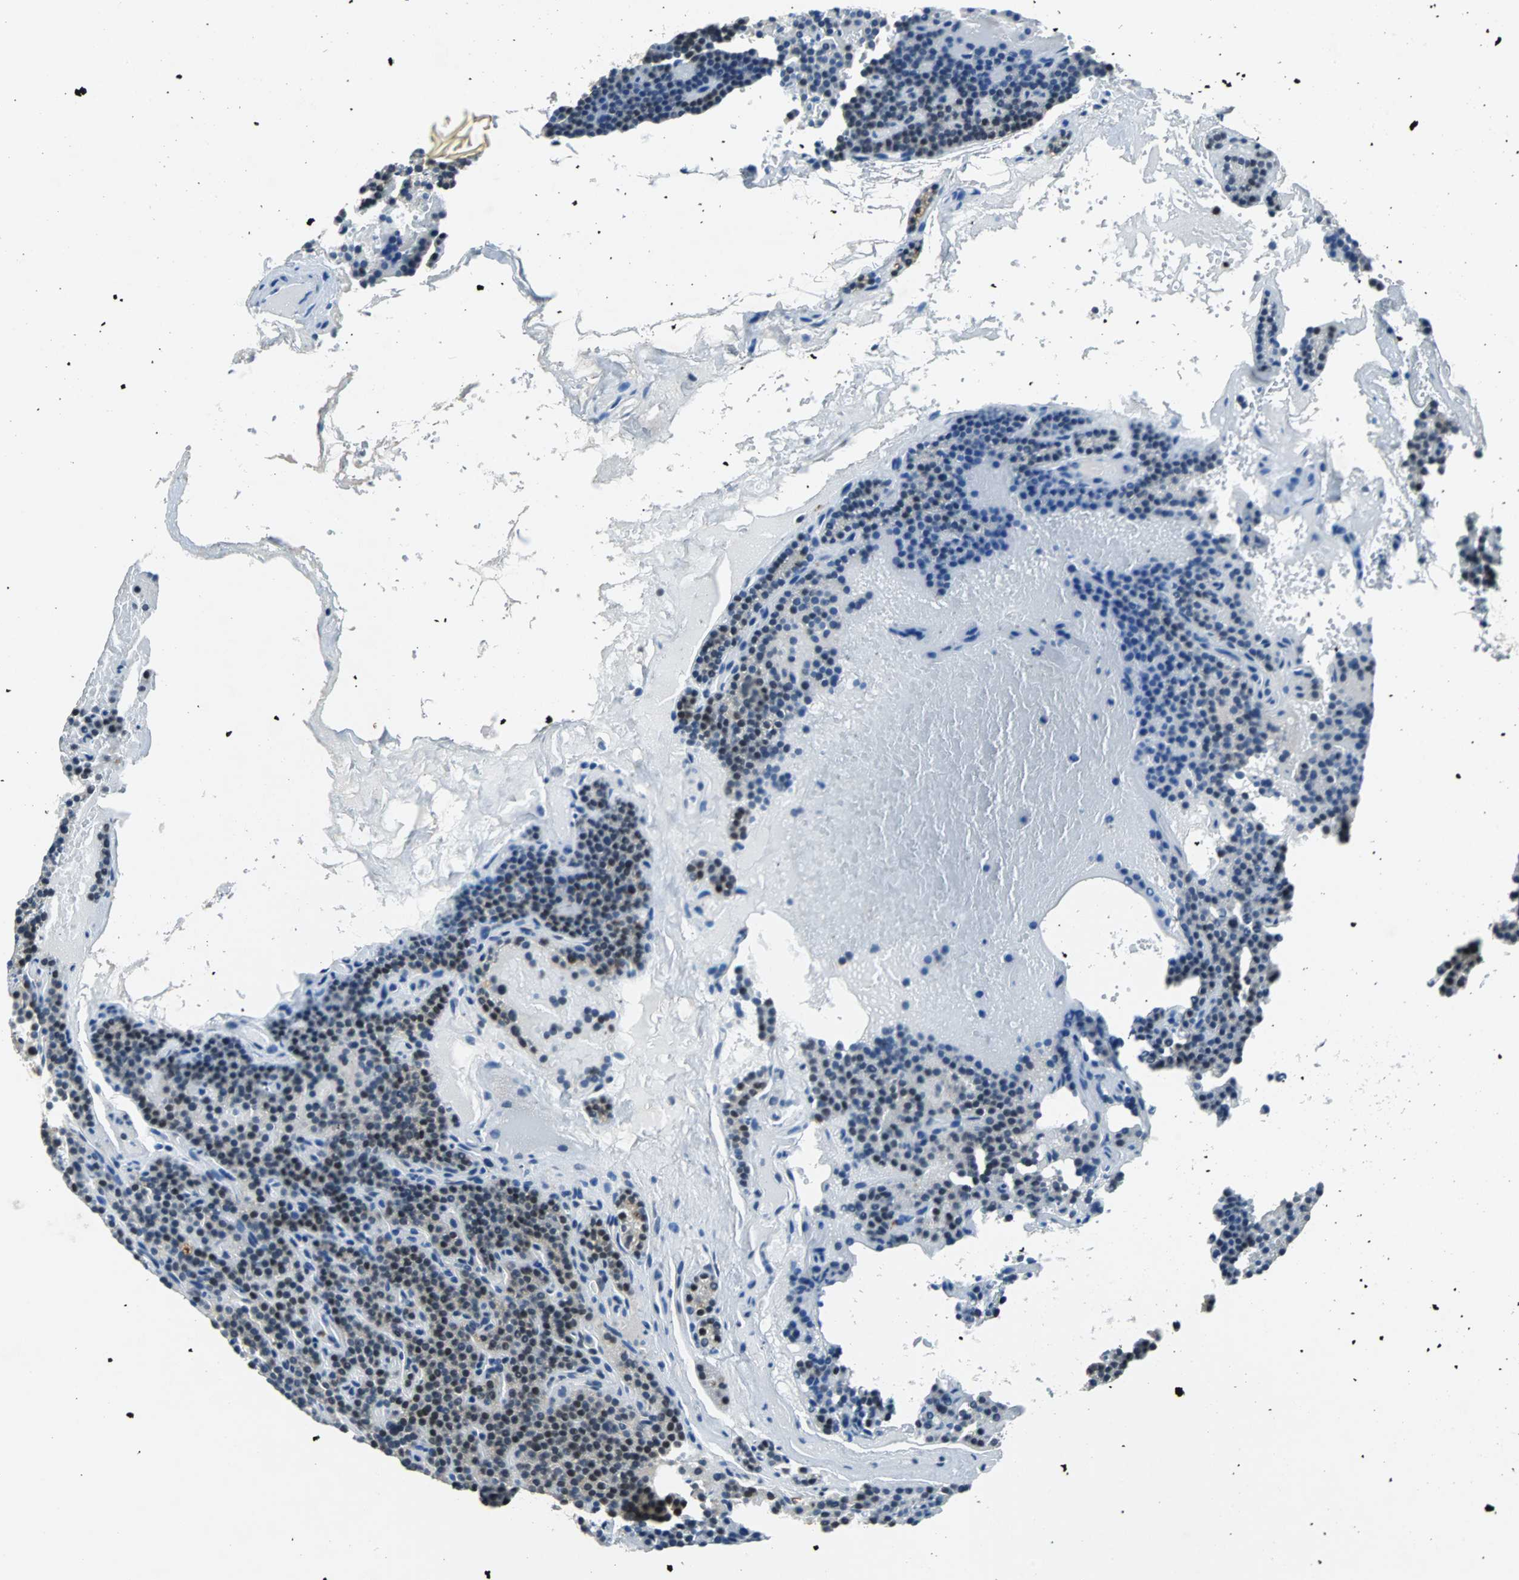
{"staining": {"intensity": "moderate", "quantity": "<25%", "location": "nuclear"}, "tissue": "parathyroid gland", "cell_type": "Glandular cells", "image_type": "normal", "snomed": [{"axis": "morphology", "description": "Normal tissue, NOS"}, {"axis": "topography", "description": "Parathyroid gland"}], "caption": "This image shows immunohistochemistry (IHC) staining of normal parathyroid gland, with low moderate nuclear expression in about <25% of glandular cells.", "gene": "USP28", "patient": {"sex": "male", "age": 66}}